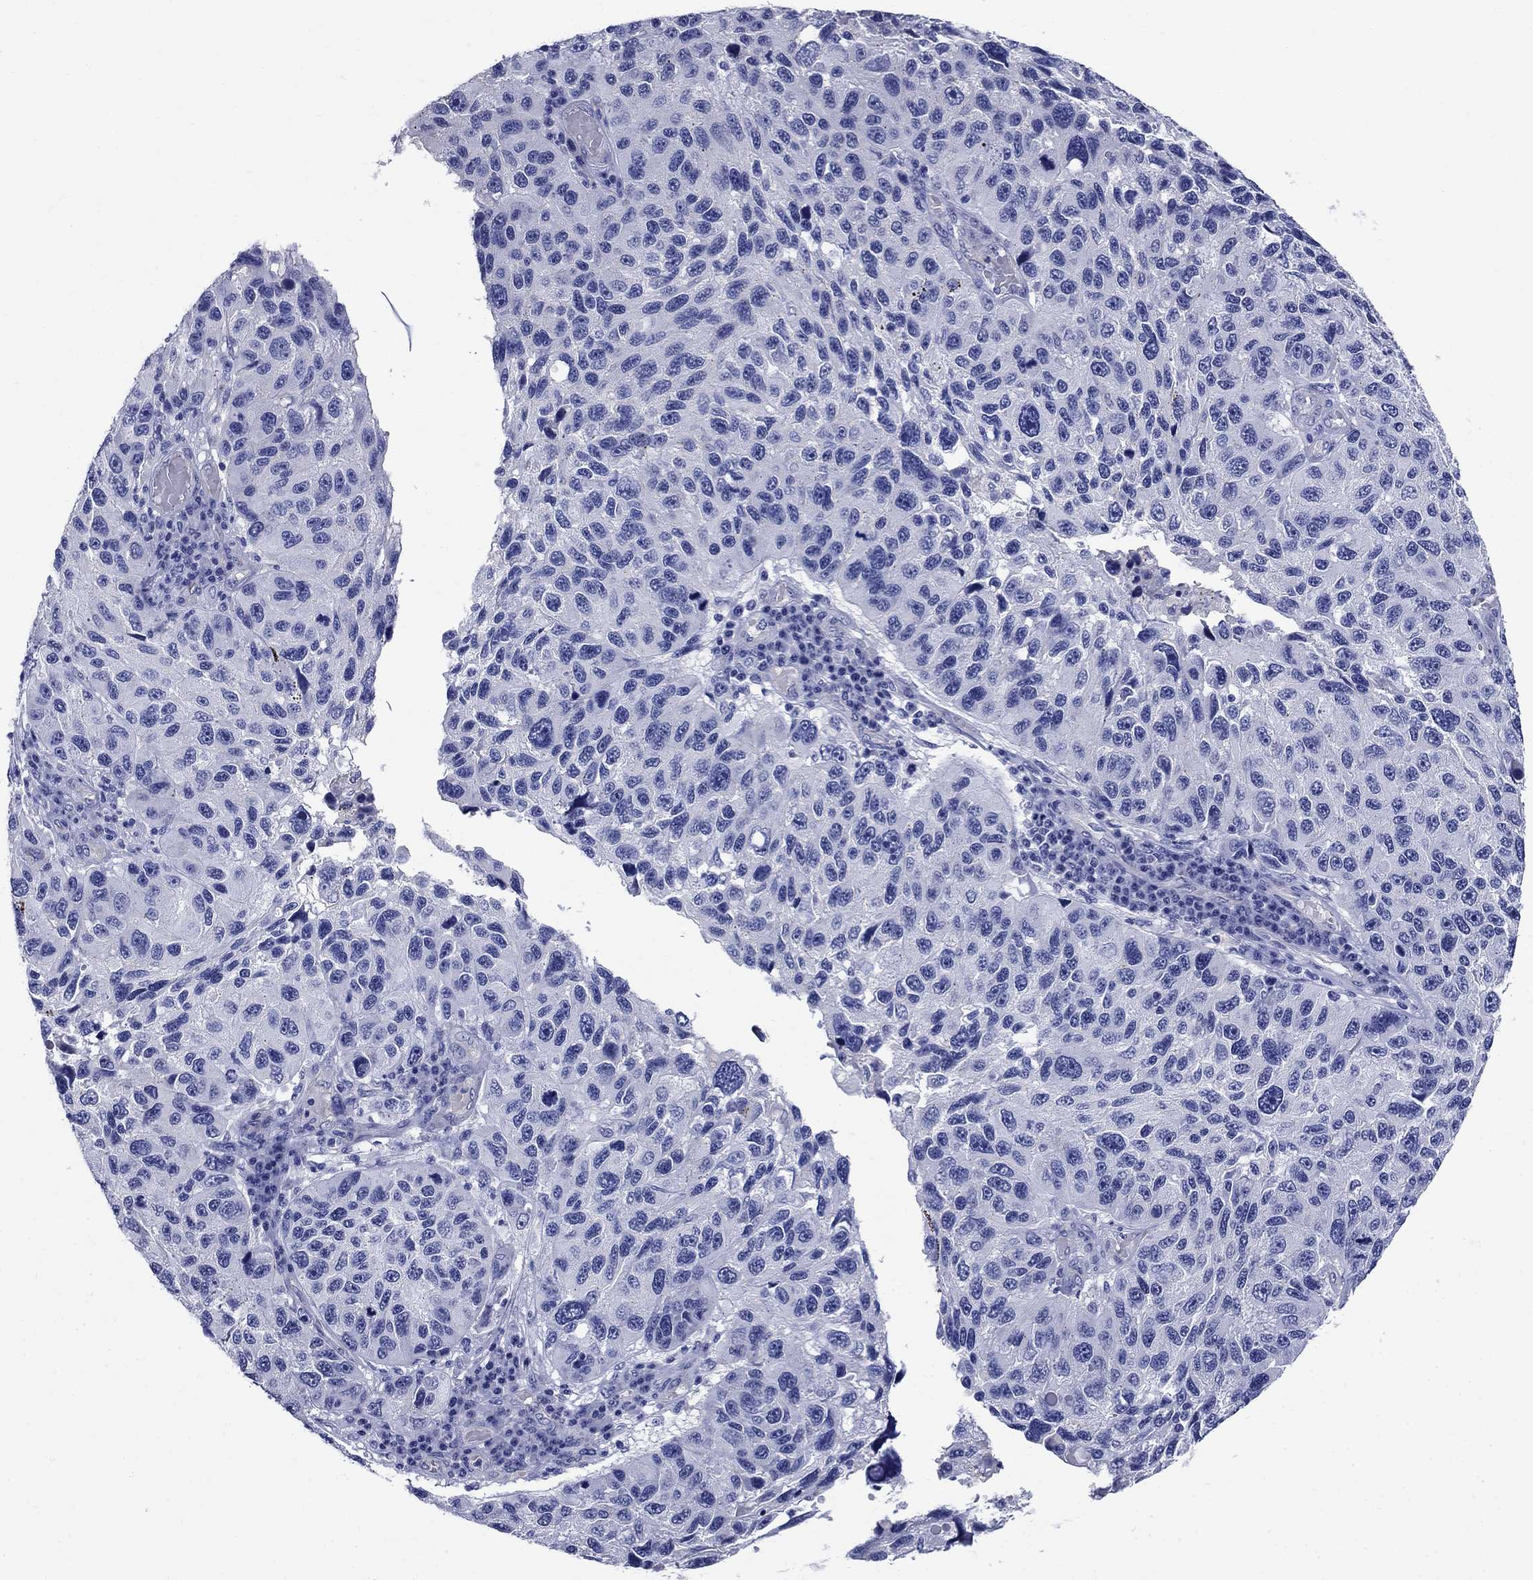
{"staining": {"intensity": "negative", "quantity": "none", "location": "none"}, "tissue": "melanoma", "cell_type": "Tumor cells", "image_type": "cancer", "snomed": [{"axis": "morphology", "description": "Malignant melanoma, NOS"}, {"axis": "topography", "description": "Skin"}], "caption": "The micrograph exhibits no significant staining in tumor cells of melanoma.", "gene": "SMCP", "patient": {"sex": "male", "age": 53}}